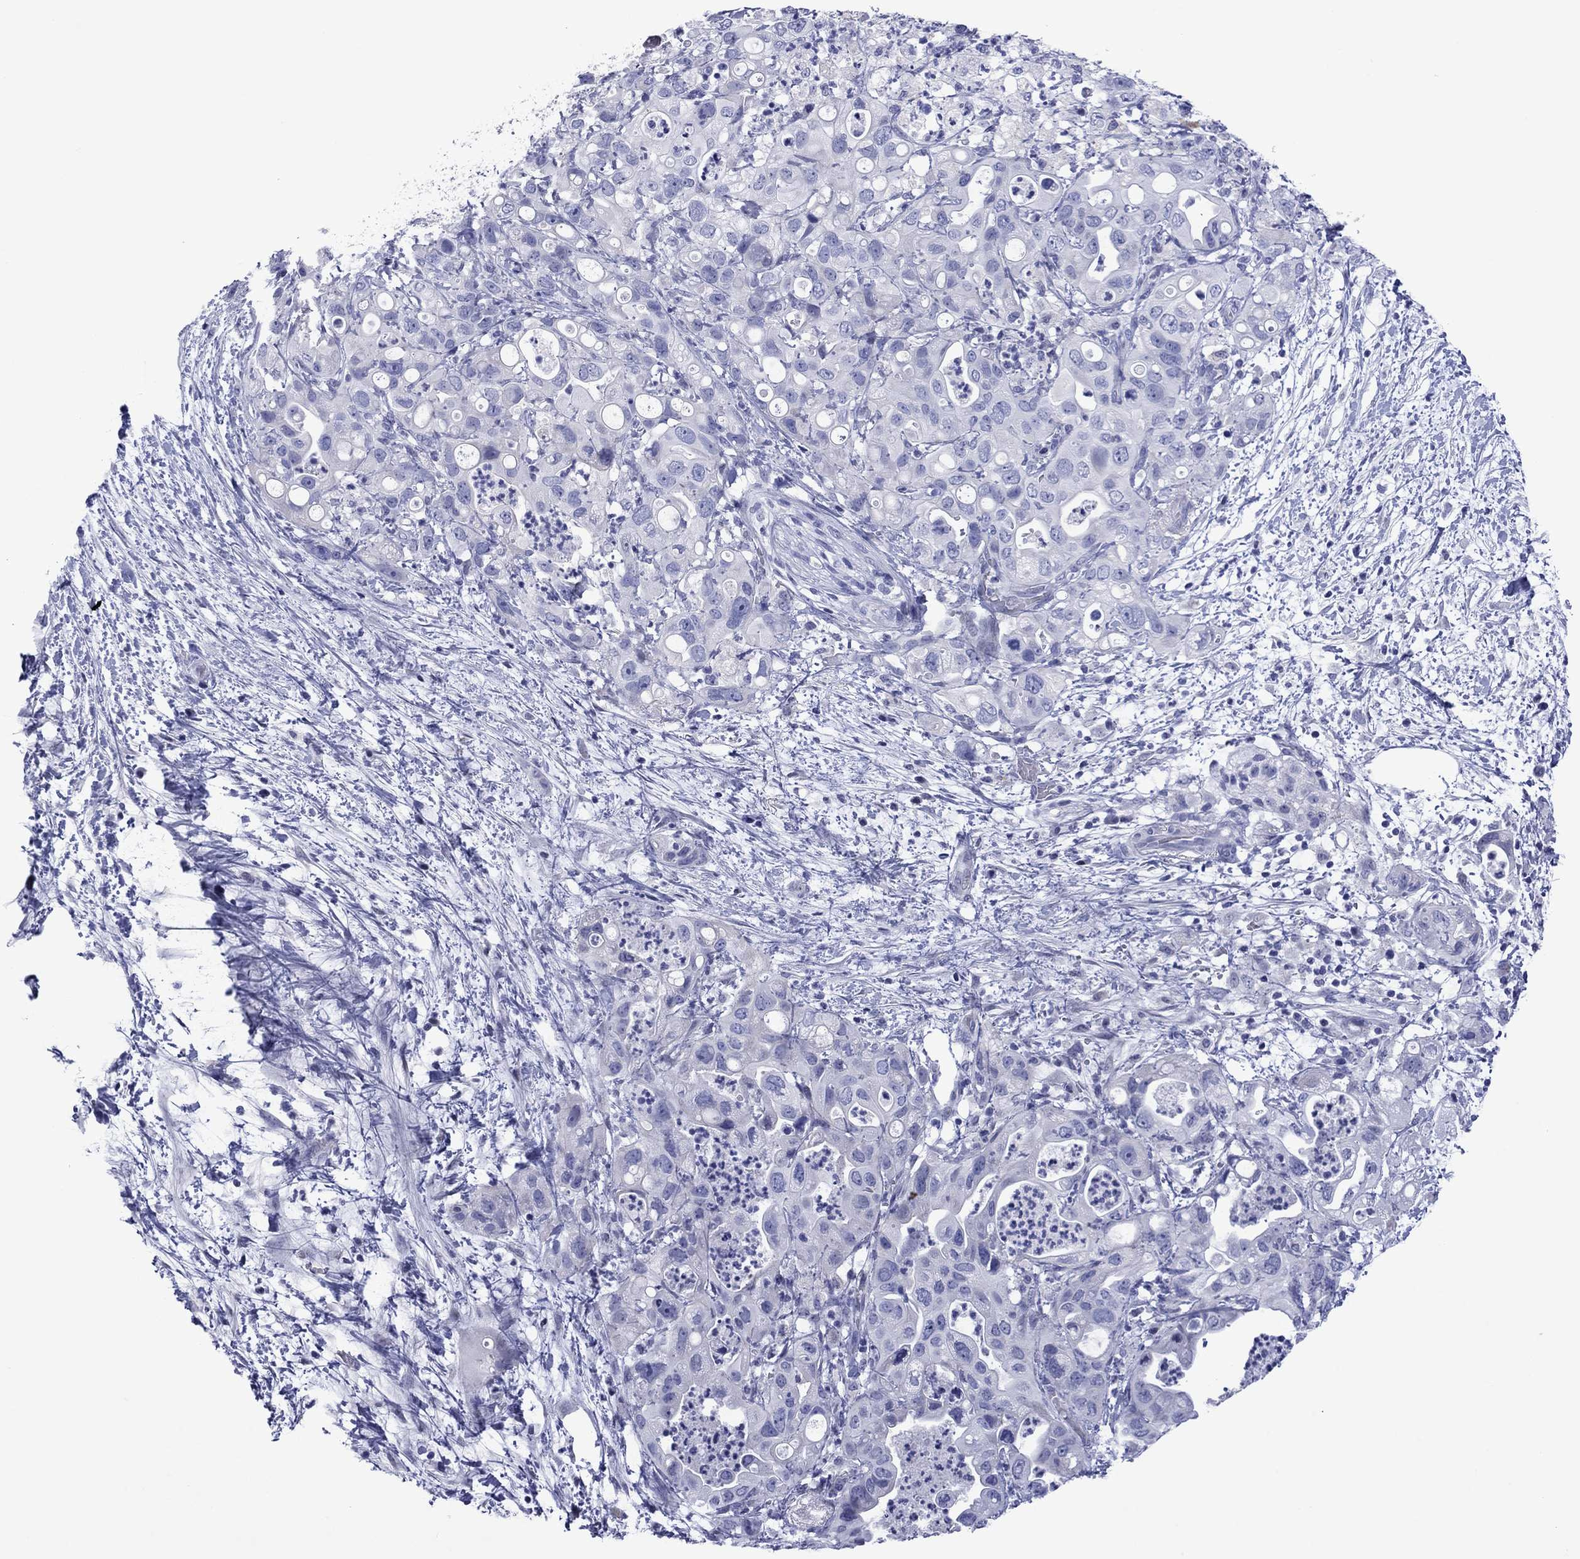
{"staining": {"intensity": "negative", "quantity": "none", "location": "none"}, "tissue": "pancreatic cancer", "cell_type": "Tumor cells", "image_type": "cancer", "snomed": [{"axis": "morphology", "description": "Adenocarcinoma, NOS"}, {"axis": "topography", "description": "Pancreas"}], "caption": "Immunohistochemistry image of human adenocarcinoma (pancreatic) stained for a protein (brown), which reveals no expression in tumor cells.", "gene": "PIWIL1", "patient": {"sex": "female", "age": 72}}